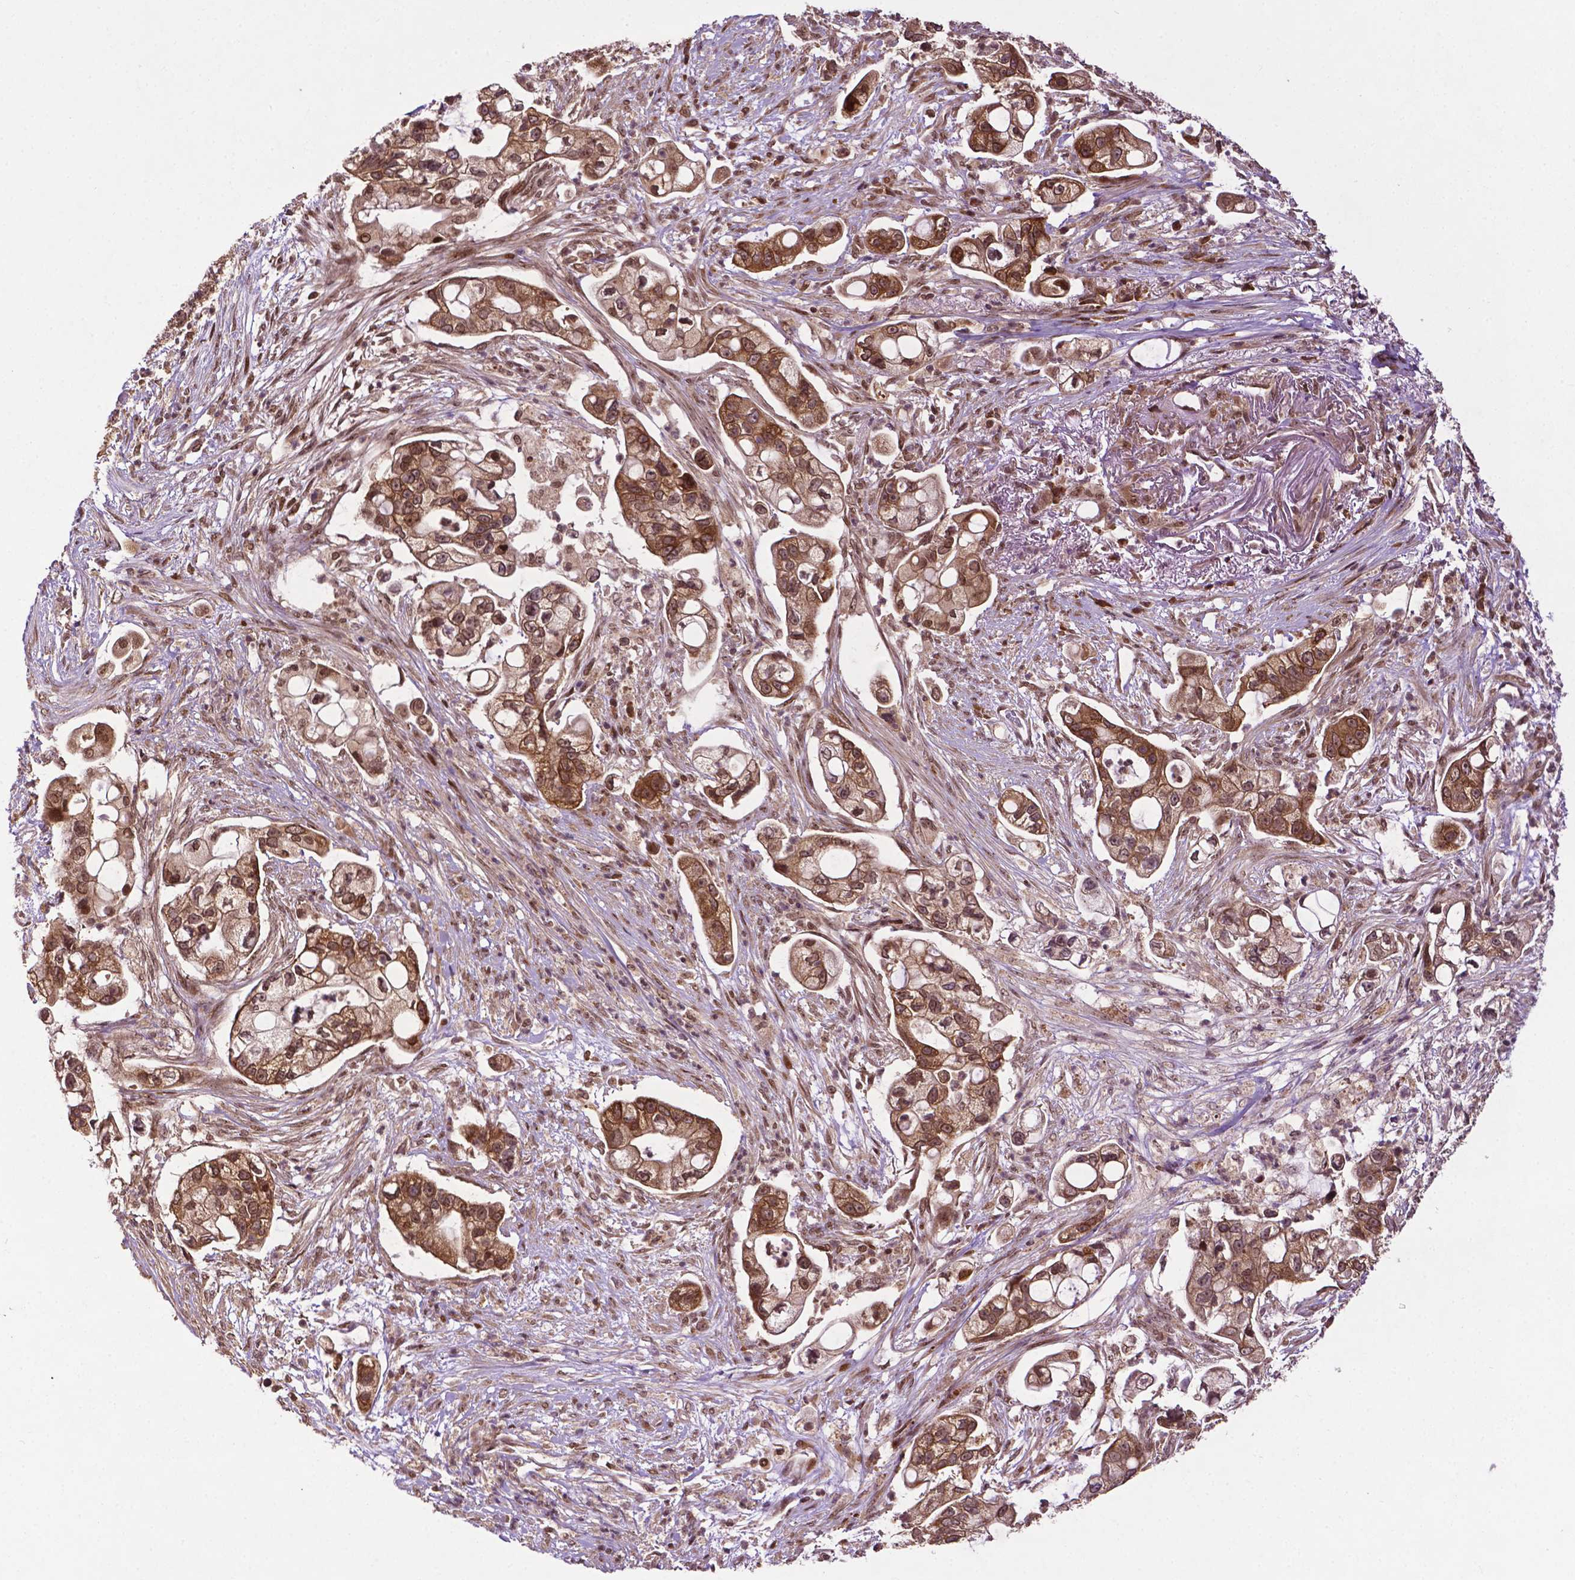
{"staining": {"intensity": "moderate", "quantity": ">75%", "location": "cytoplasmic/membranous,nuclear"}, "tissue": "pancreatic cancer", "cell_type": "Tumor cells", "image_type": "cancer", "snomed": [{"axis": "morphology", "description": "Adenocarcinoma, NOS"}, {"axis": "topography", "description": "Pancreas"}], "caption": "Tumor cells show medium levels of moderate cytoplasmic/membranous and nuclear expression in about >75% of cells in pancreatic cancer.", "gene": "TMX2", "patient": {"sex": "female", "age": 69}}